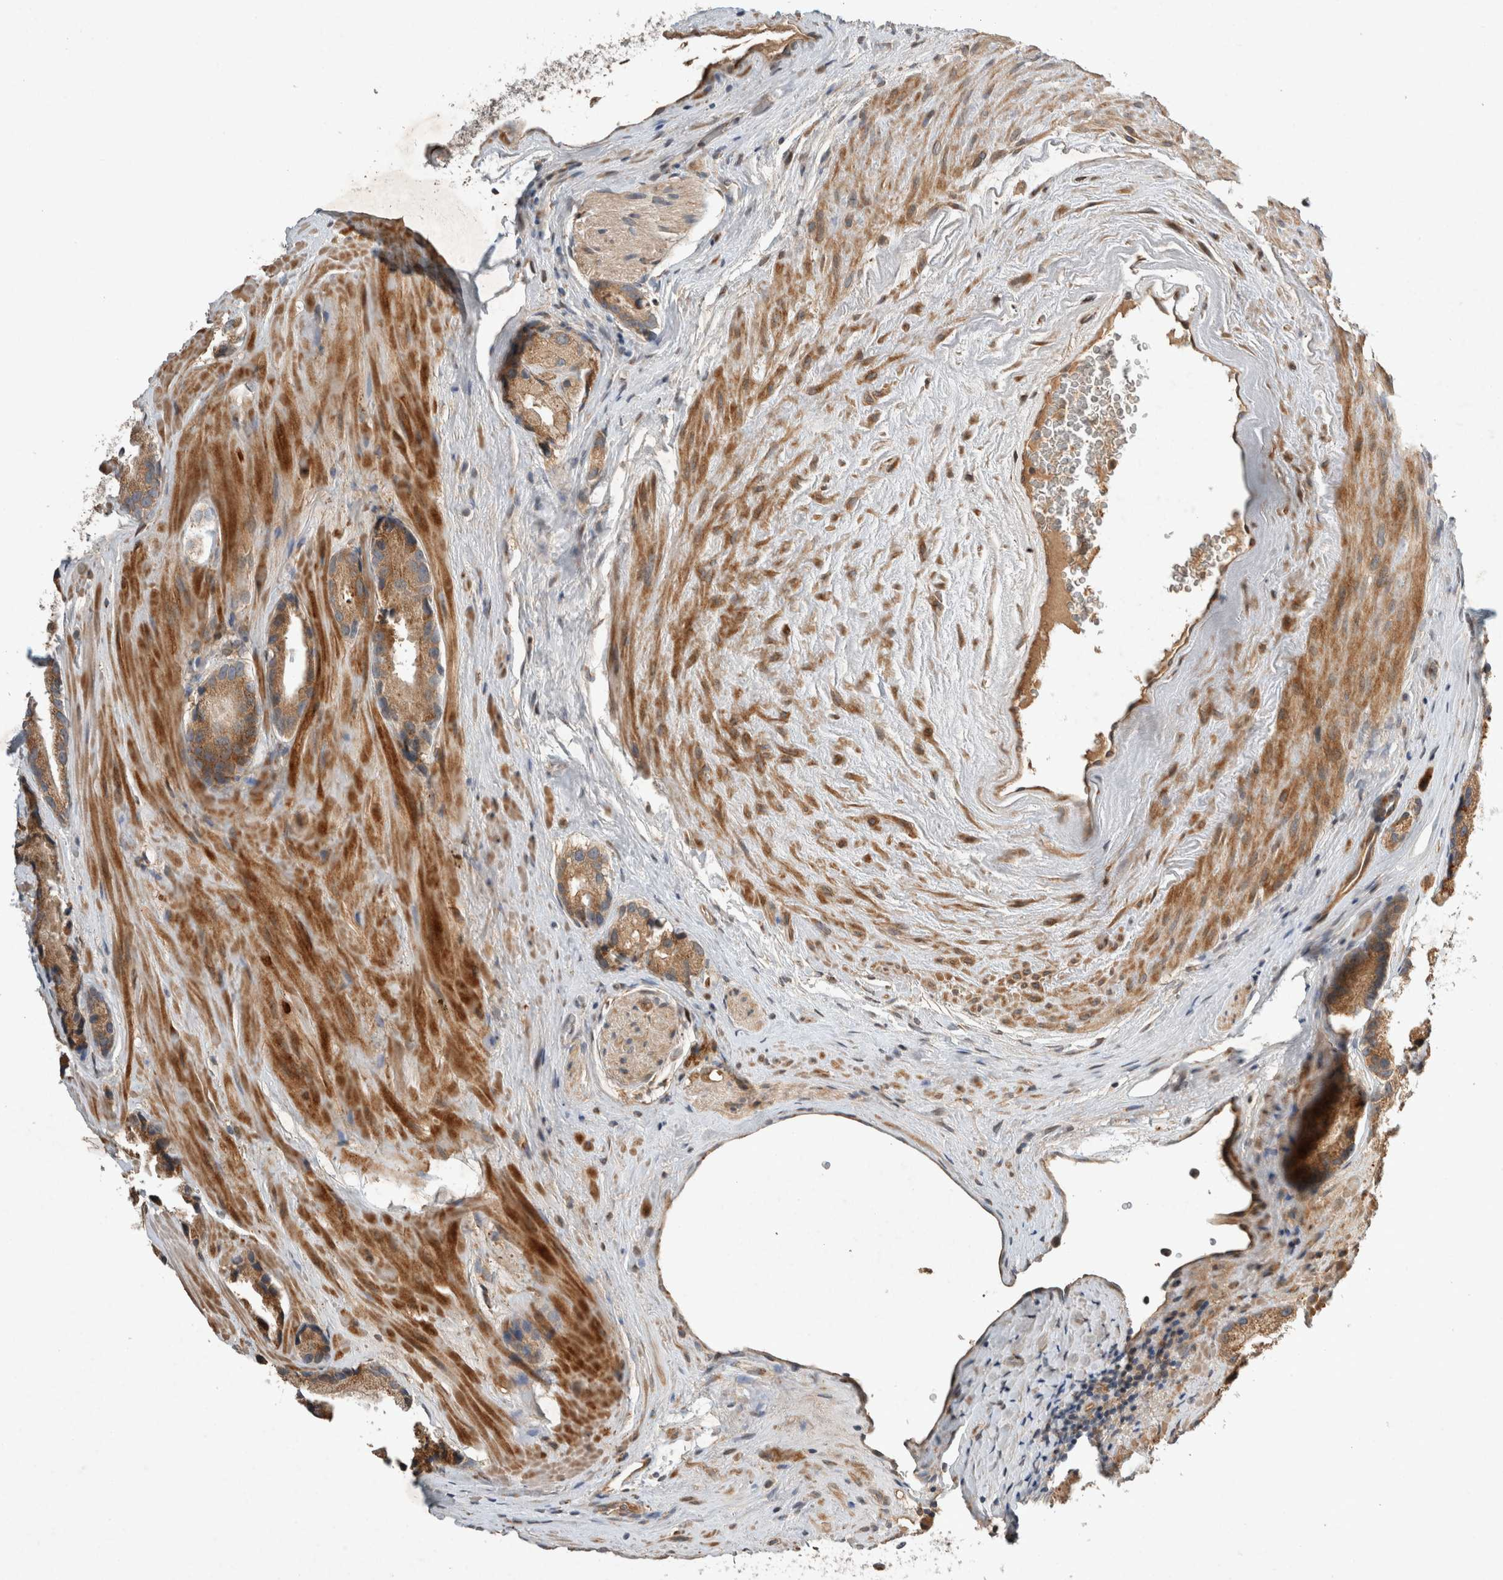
{"staining": {"intensity": "moderate", "quantity": ">75%", "location": "cytoplasmic/membranous"}, "tissue": "prostate cancer", "cell_type": "Tumor cells", "image_type": "cancer", "snomed": [{"axis": "morphology", "description": "Adenocarcinoma, High grade"}, {"axis": "topography", "description": "Prostate"}], "caption": "This image displays immunohistochemistry staining of prostate cancer, with medium moderate cytoplasmic/membranous positivity in approximately >75% of tumor cells.", "gene": "ARMC9", "patient": {"sex": "male", "age": 63}}